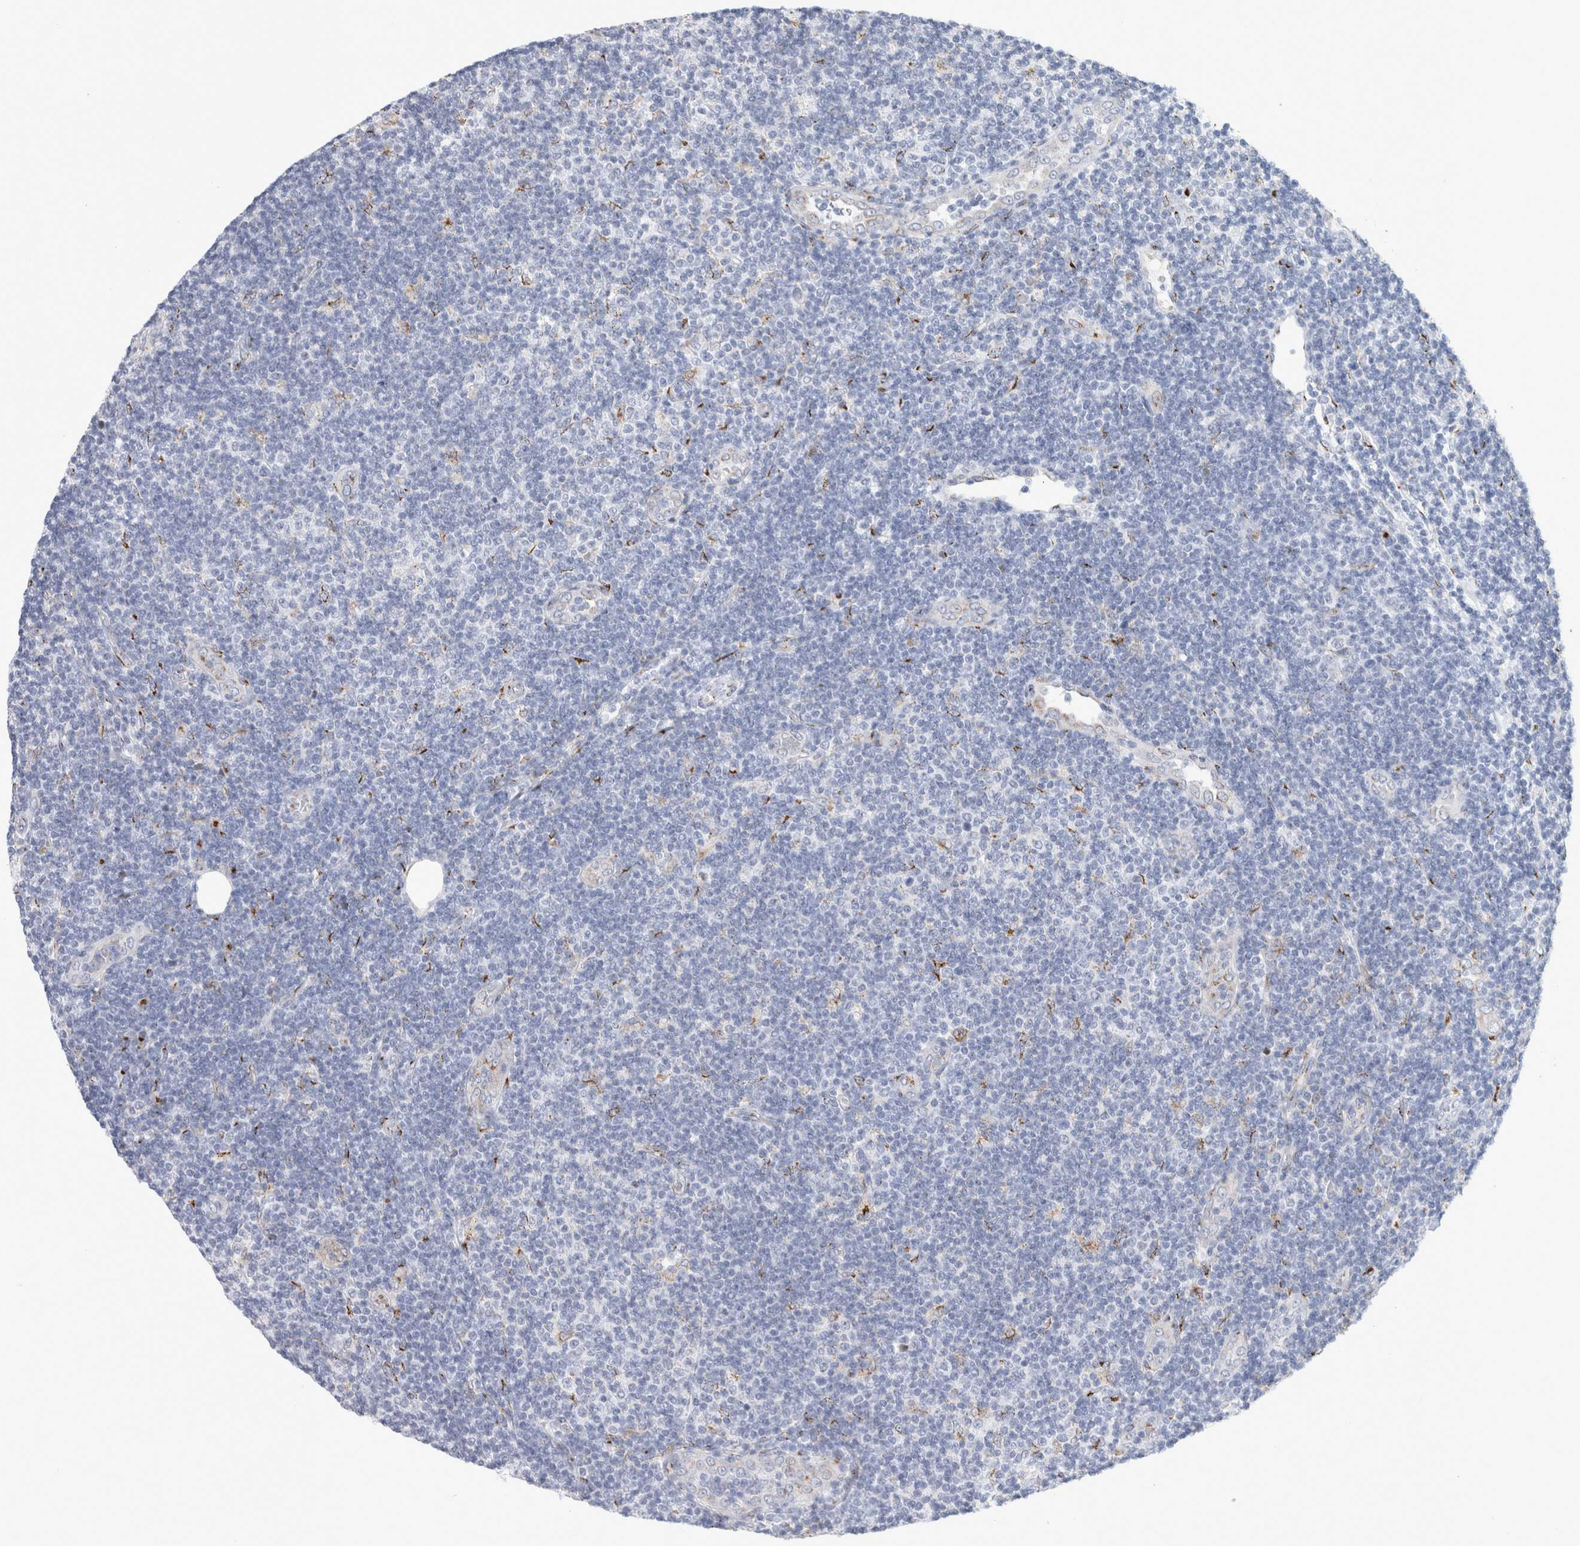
{"staining": {"intensity": "negative", "quantity": "none", "location": "none"}, "tissue": "lymphoma", "cell_type": "Tumor cells", "image_type": "cancer", "snomed": [{"axis": "morphology", "description": "Malignant lymphoma, non-Hodgkin's type, Low grade"}, {"axis": "topography", "description": "Lymph node"}], "caption": "Tumor cells are negative for brown protein staining in lymphoma.", "gene": "MCFD2", "patient": {"sex": "male", "age": 83}}